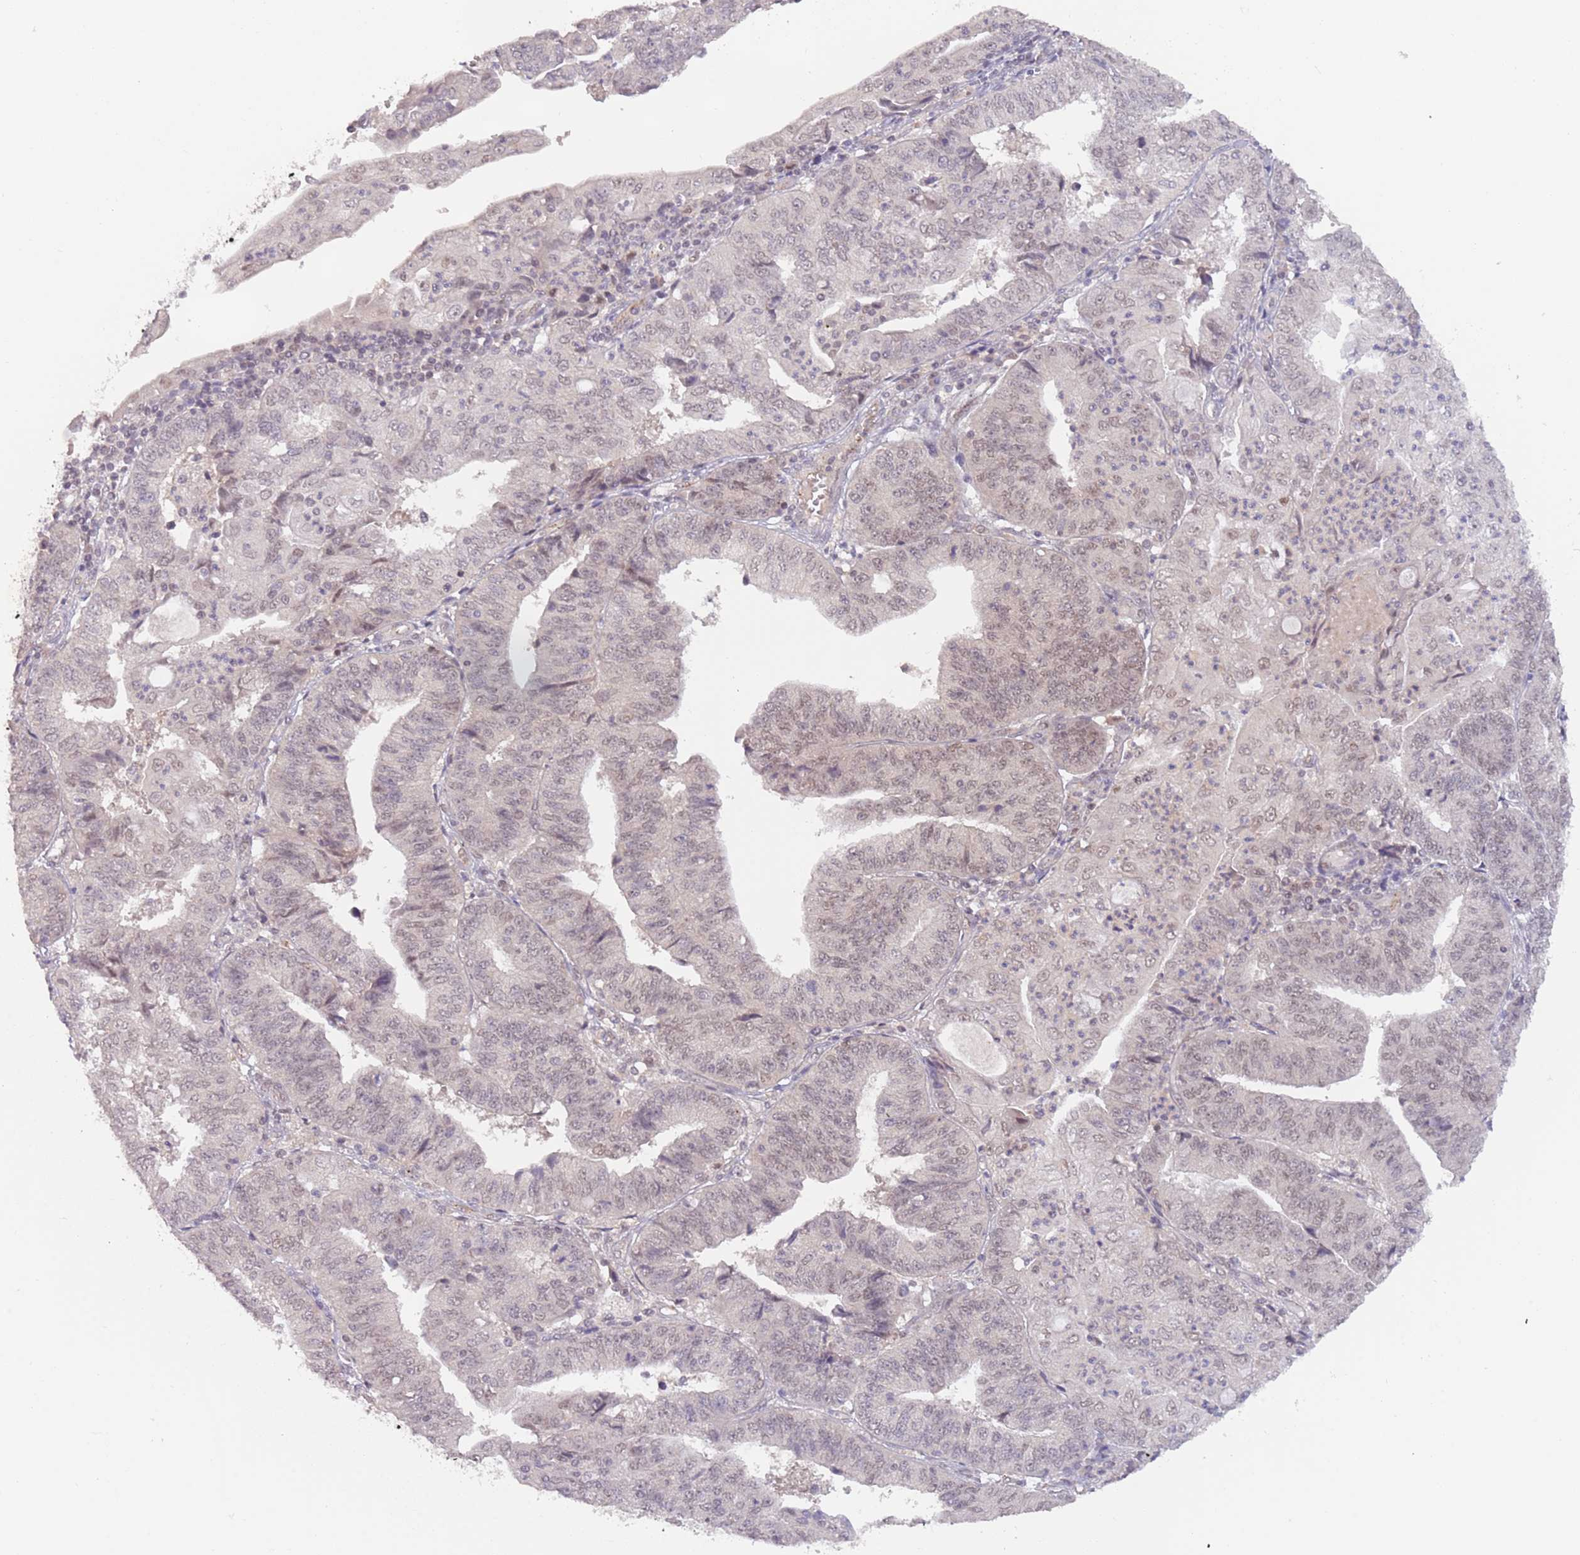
{"staining": {"intensity": "weak", "quantity": "<25%", "location": "nuclear"}, "tissue": "endometrial cancer", "cell_type": "Tumor cells", "image_type": "cancer", "snomed": [{"axis": "morphology", "description": "Adenocarcinoma, NOS"}, {"axis": "topography", "description": "Endometrium"}], "caption": "This is a micrograph of immunohistochemistry staining of endometrial cancer (adenocarcinoma), which shows no staining in tumor cells.", "gene": "RFXANK", "patient": {"sex": "female", "age": 56}}